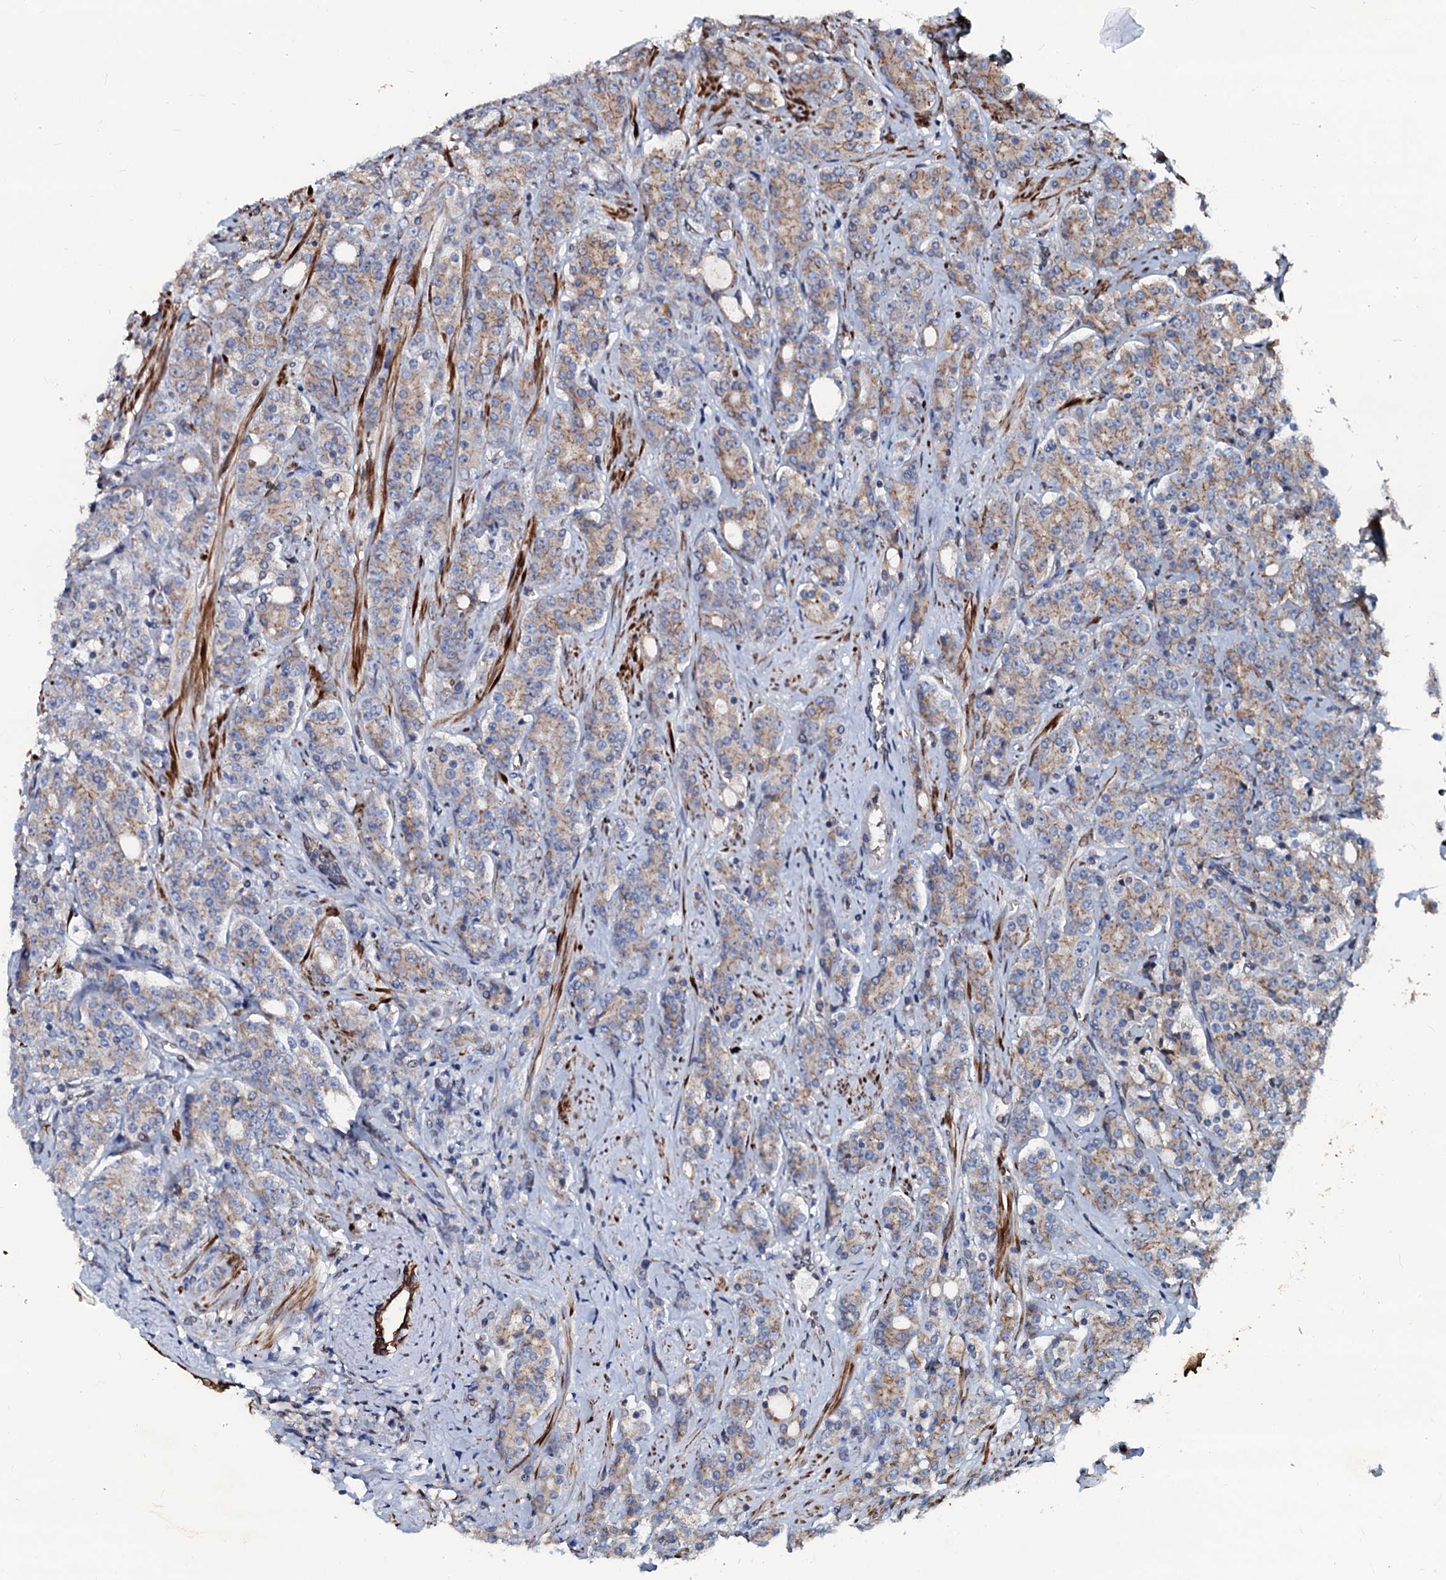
{"staining": {"intensity": "weak", "quantity": ">75%", "location": "cytoplasmic/membranous"}, "tissue": "prostate cancer", "cell_type": "Tumor cells", "image_type": "cancer", "snomed": [{"axis": "morphology", "description": "Adenocarcinoma, High grade"}, {"axis": "topography", "description": "Prostate"}], "caption": "There is low levels of weak cytoplasmic/membranous positivity in tumor cells of prostate cancer, as demonstrated by immunohistochemical staining (brown color).", "gene": "NRP2", "patient": {"sex": "male", "age": 62}}